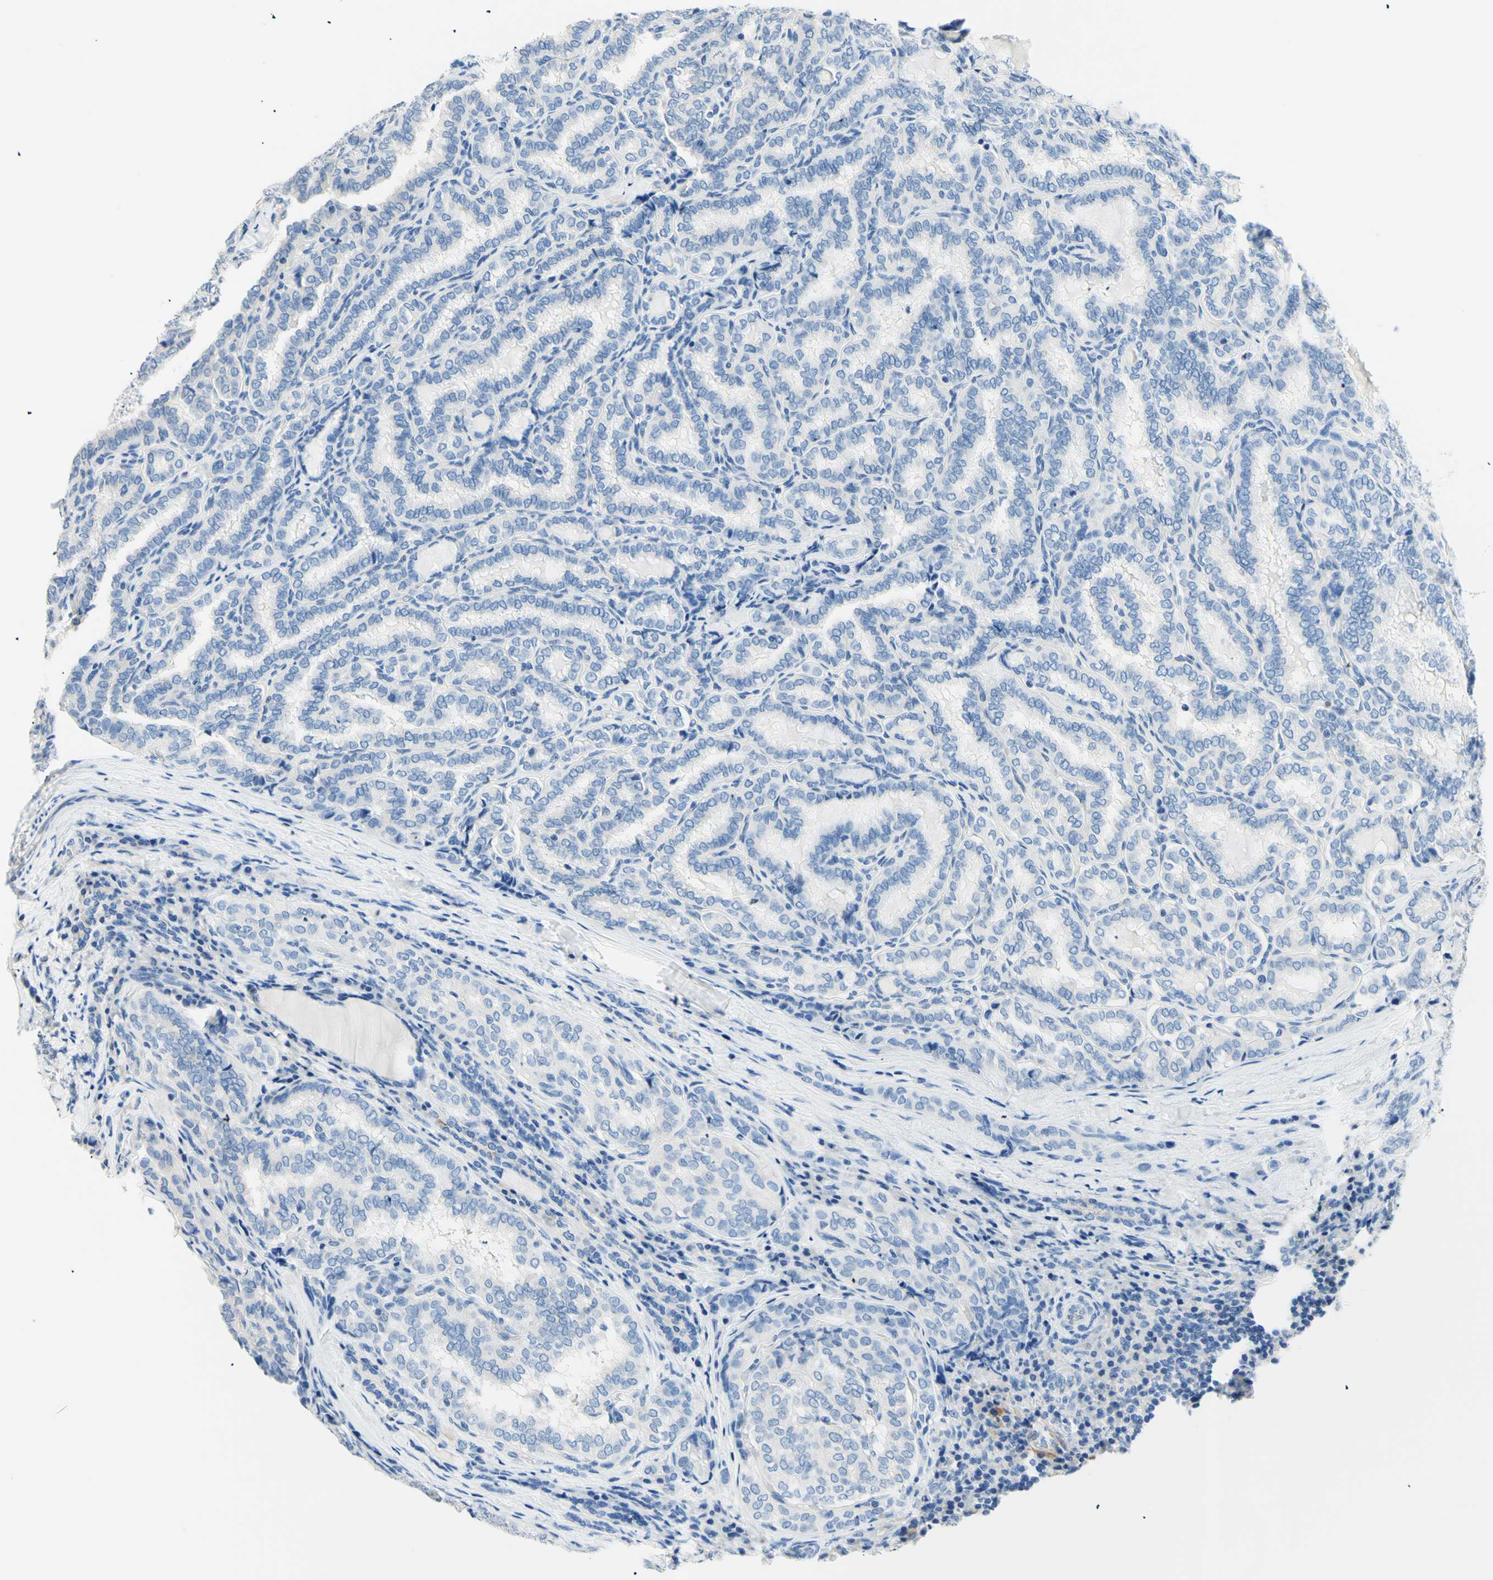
{"staining": {"intensity": "negative", "quantity": "none", "location": "none"}, "tissue": "thyroid cancer", "cell_type": "Tumor cells", "image_type": "cancer", "snomed": [{"axis": "morphology", "description": "Normal tissue, NOS"}, {"axis": "morphology", "description": "Papillary adenocarcinoma, NOS"}, {"axis": "topography", "description": "Thyroid gland"}], "caption": "Thyroid cancer stained for a protein using IHC displays no staining tumor cells.", "gene": "HPCA", "patient": {"sex": "female", "age": 30}}